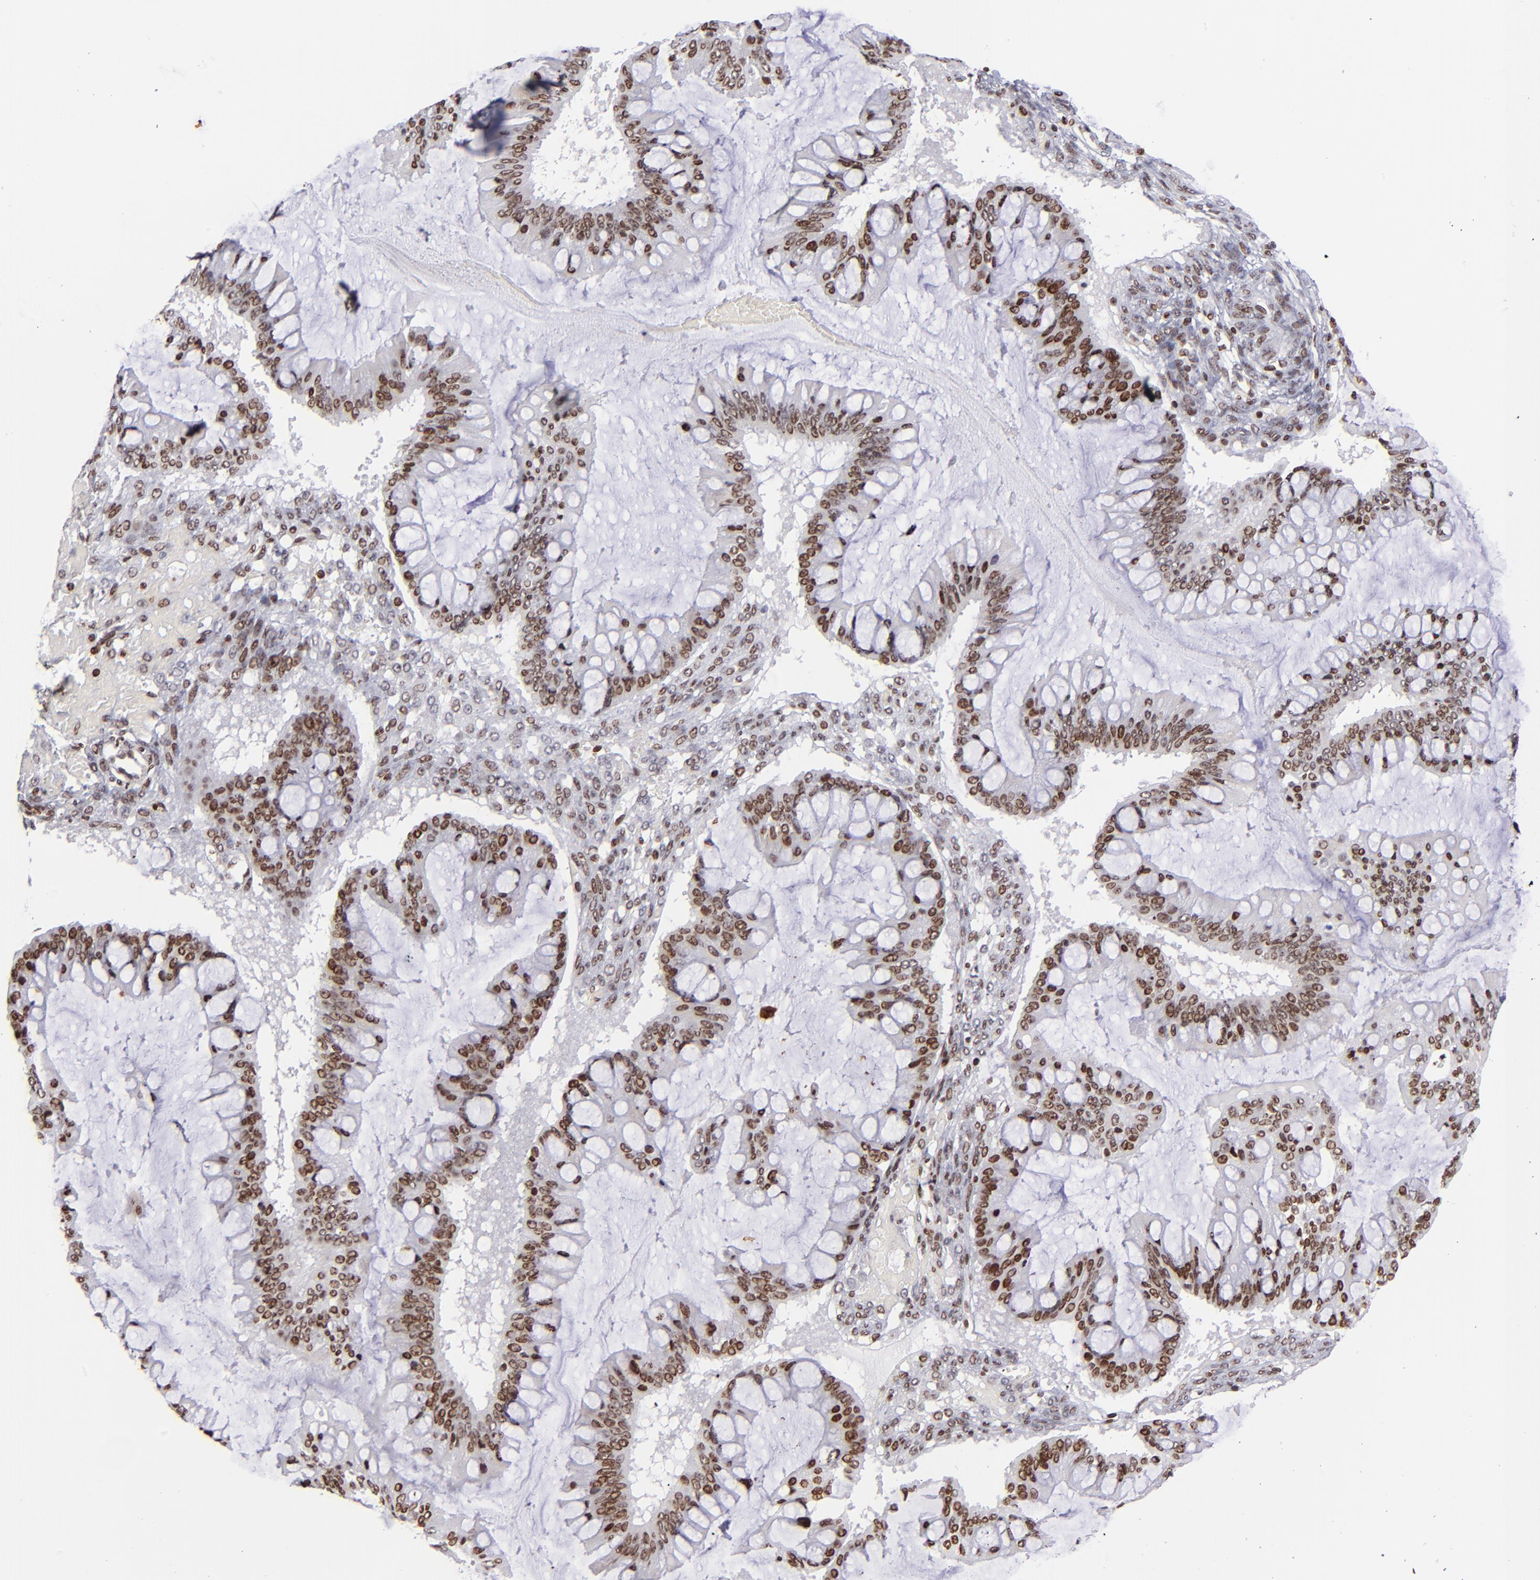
{"staining": {"intensity": "strong", "quantity": ">75%", "location": "nuclear"}, "tissue": "ovarian cancer", "cell_type": "Tumor cells", "image_type": "cancer", "snomed": [{"axis": "morphology", "description": "Cystadenocarcinoma, mucinous, NOS"}, {"axis": "topography", "description": "Ovary"}], "caption": "IHC (DAB) staining of human ovarian cancer reveals strong nuclear protein positivity in approximately >75% of tumor cells. Using DAB (3,3'-diaminobenzidine) (brown) and hematoxylin (blue) stains, captured at high magnification using brightfield microscopy.", "gene": "POLA1", "patient": {"sex": "female", "age": 73}}